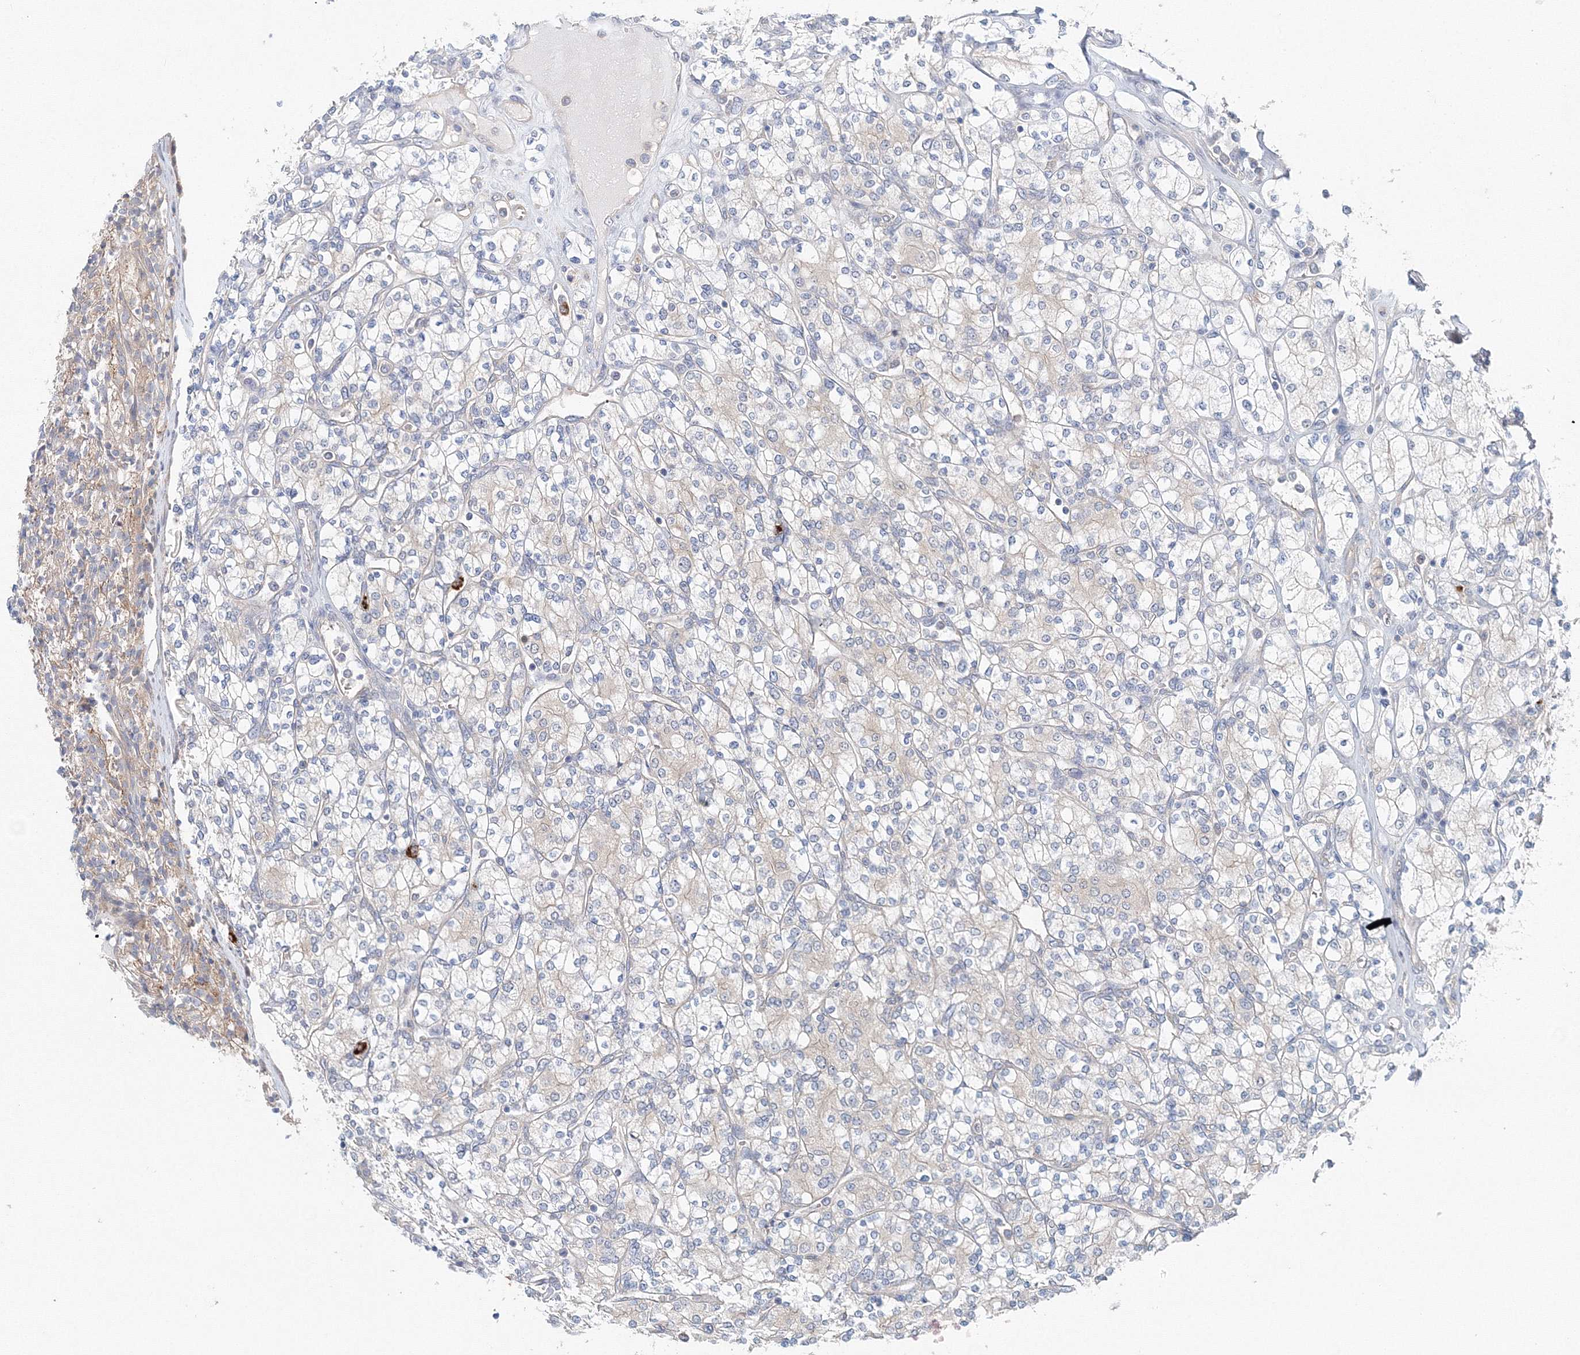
{"staining": {"intensity": "negative", "quantity": "none", "location": "none"}, "tissue": "renal cancer", "cell_type": "Tumor cells", "image_type": "cancer", "snomed": [{"axis": "morphology", "description": "Adenocarcinoma, NOS"}, {"axis": "topography", "description": "Kidney"}], "caption": "DAB immunohistochemical staining of adenocarcinoma (renal) shows no significant staining in tumor cells.", "gene": "TPRKB", "patient": {"sex": "male", "age": 77}}